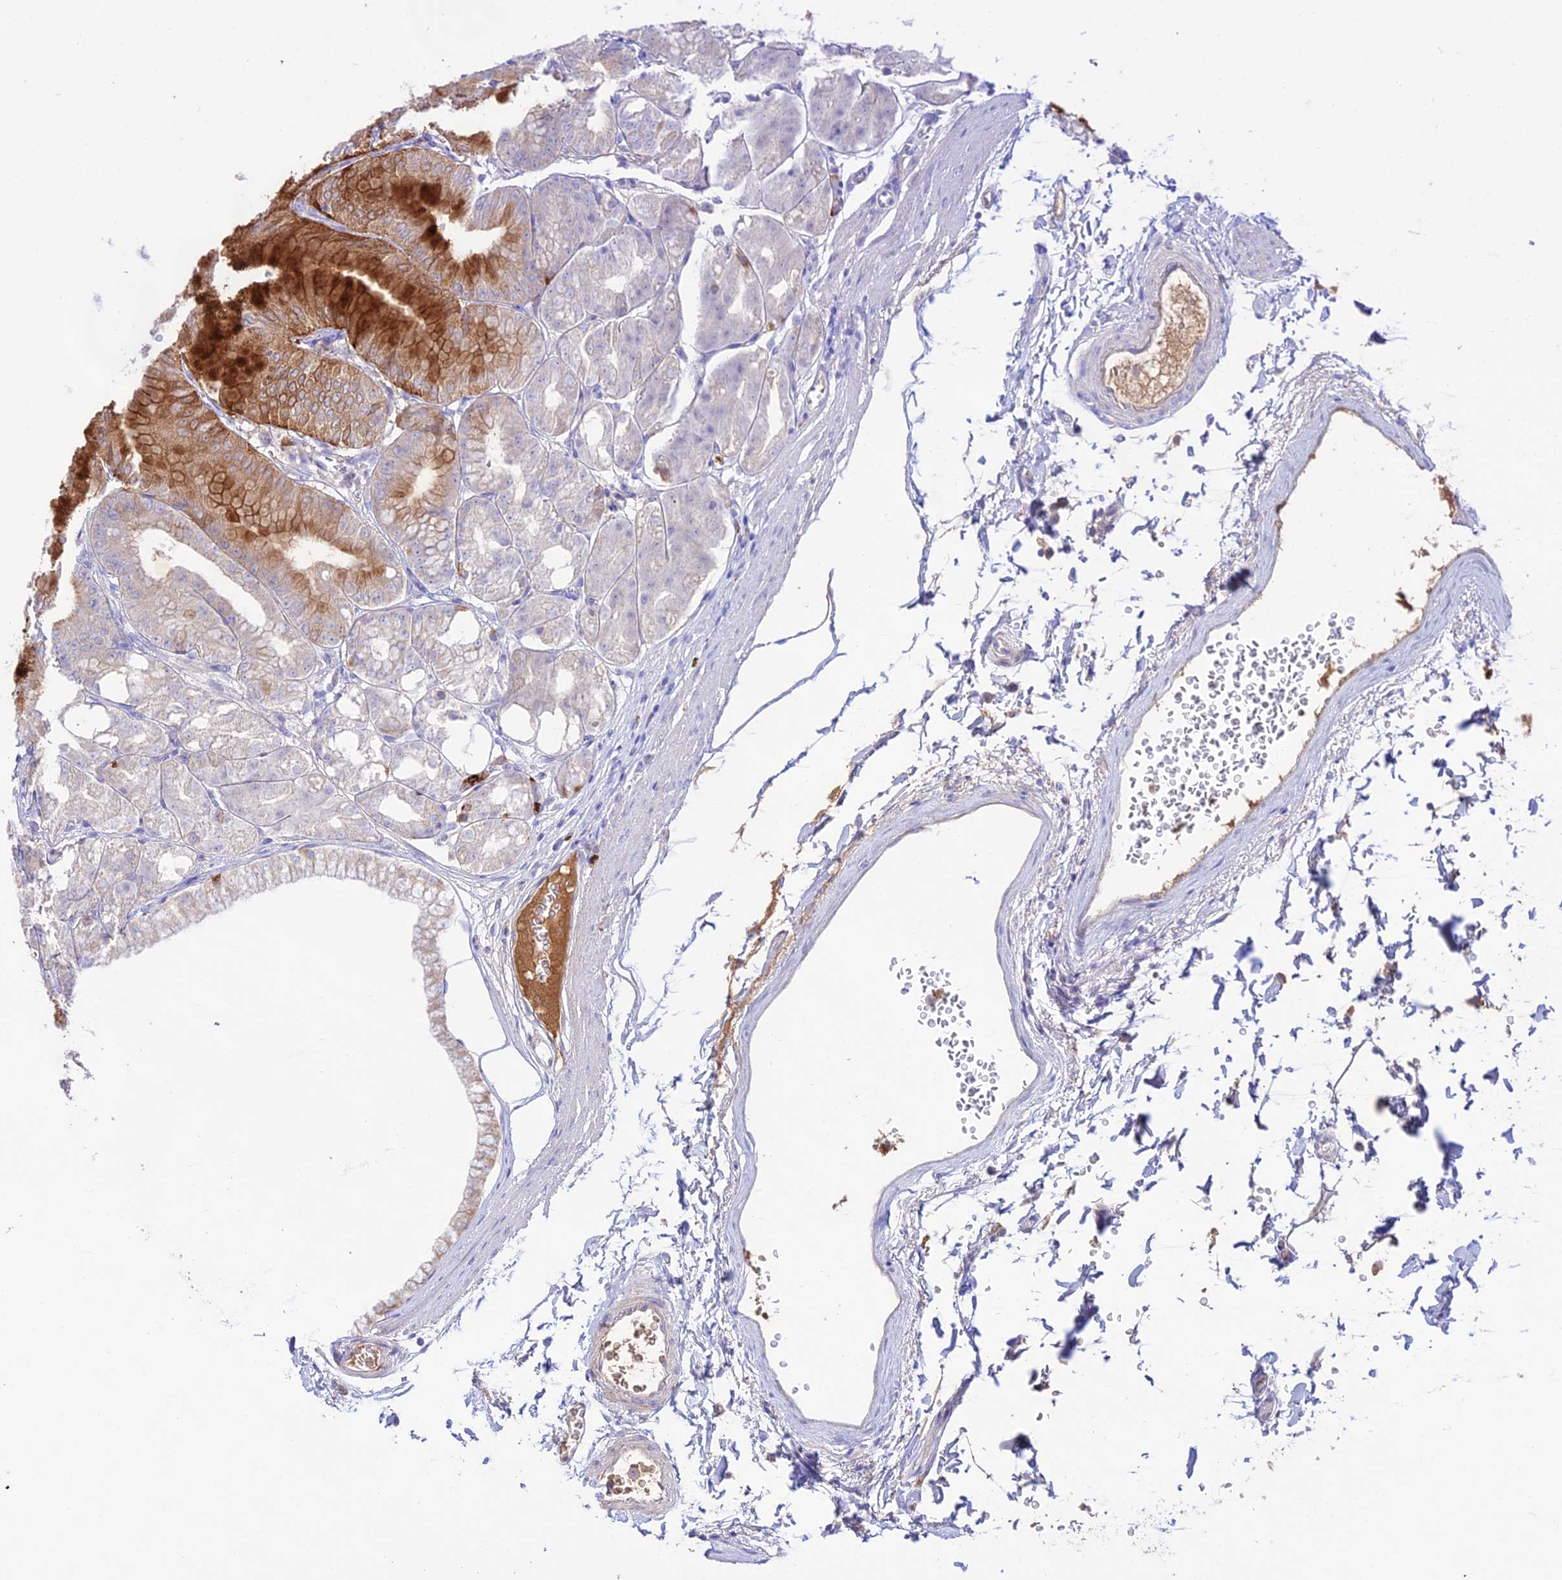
{"staining": {"intensity": "moderate", "quantity": "25%-75%", "location": "cytoplasmic/membranous"}, "tissue": "stomach", "cell_type": "Glandular cells", "image_type": "normal", "snomed": [{"axis": "morphology", "description": "Normal tissue, NOS"}, {"axis": "topography", "description": "Stomach, lower"}], "caption": "The image reveals staining of normal stomach, revealing moderate cytoplasmic/membranous protein positivity (brown color) within glandular cells. The staining is performed using DAB (3,3'-diaminobenzidine) brown chromogen to label protein expression. The nuclei are counter-stained blue using hematoxylin.", "gene": "NLRP9", "patient": {"sex": "male", "age": 71}}